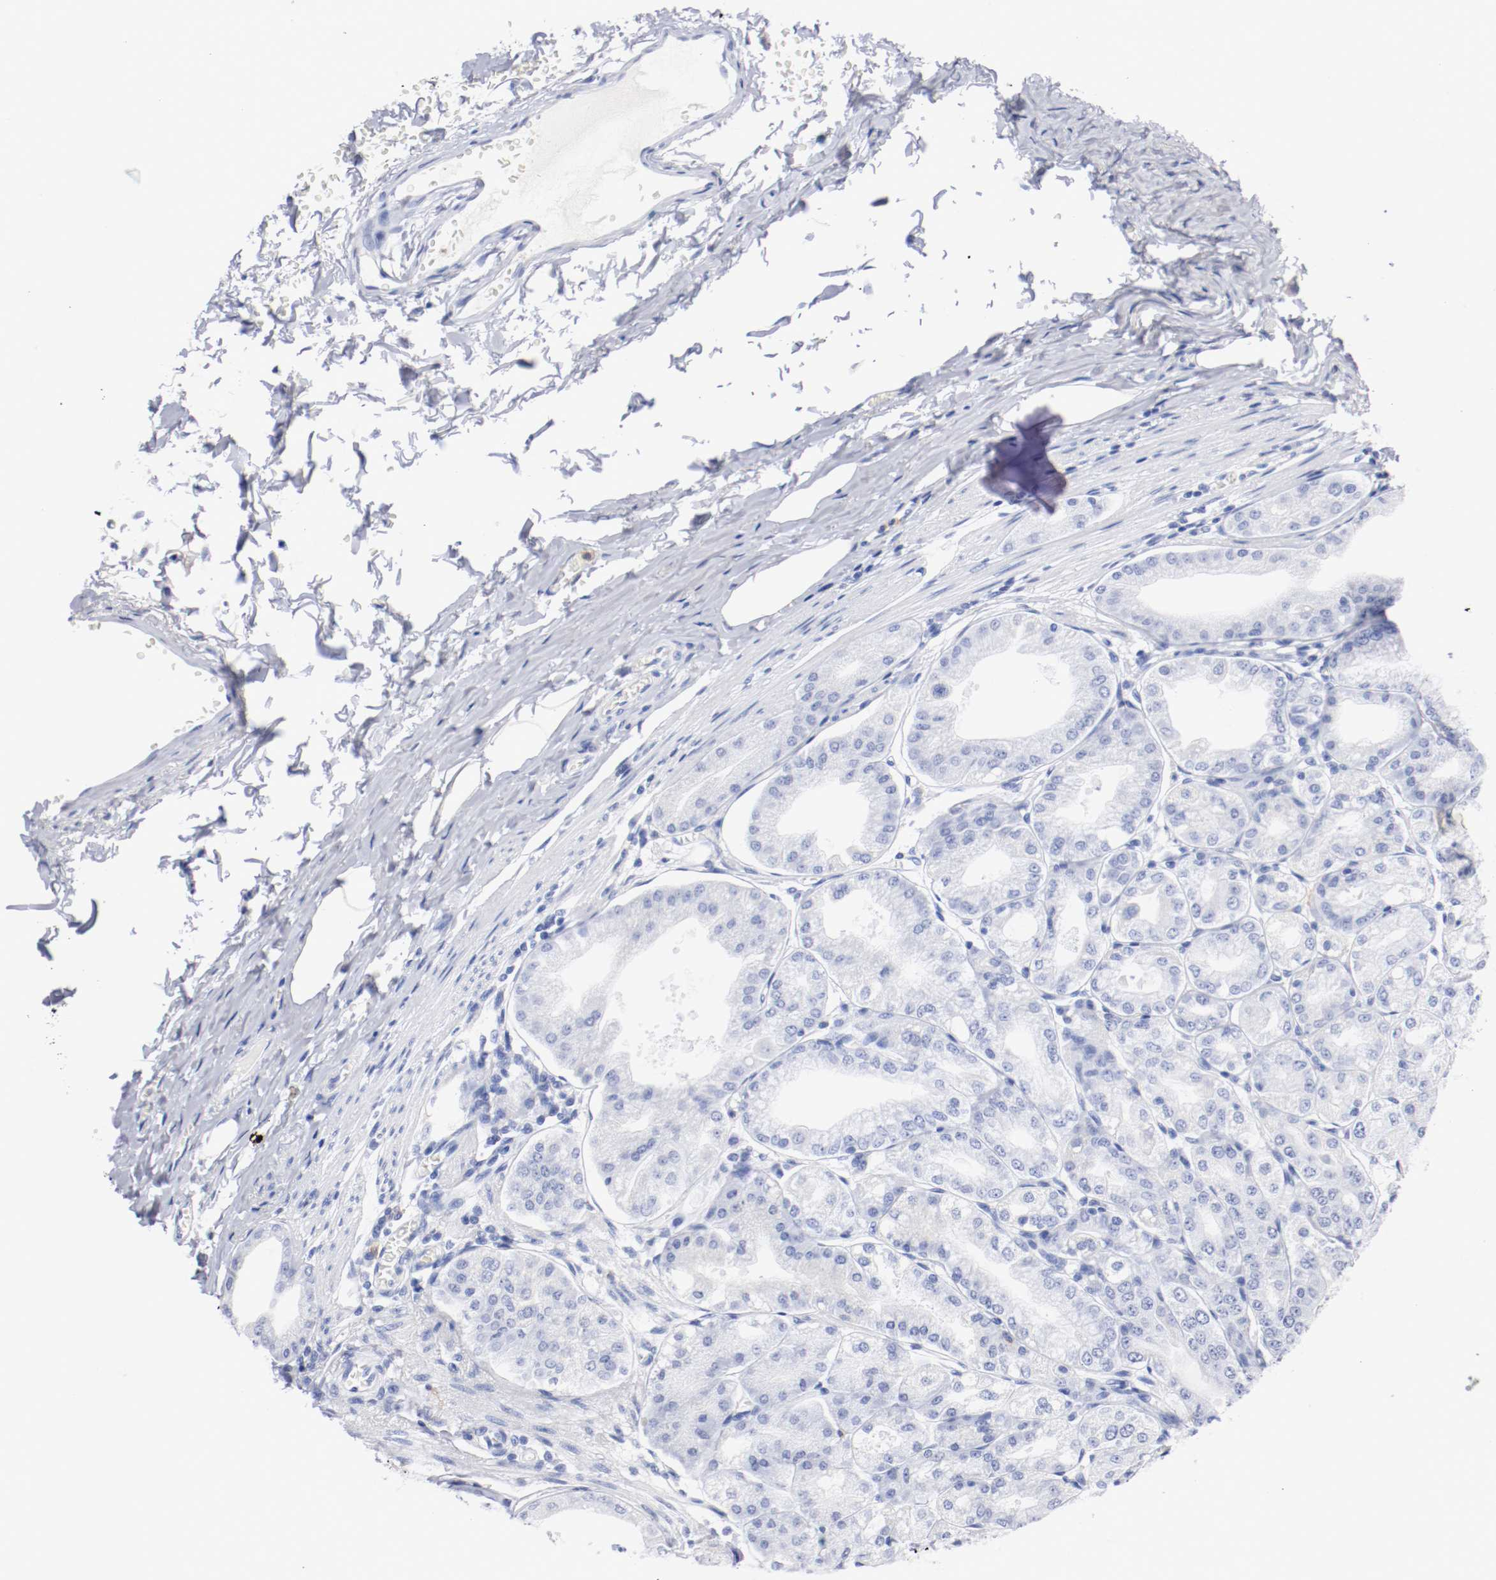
{"staining": {"intensity": "negative", "quantity": "none", "location": "none"}, "tissue": "stomach", "cell_type": "Glandular cells", "image_type": "normal", "snomed": [{"axis": "morphology", "description": "Normal tissue, NOS"}, {"axis": "topography", "description": "Stomach, lower"}], "caption": "IHC histopathology image of unremarkable human stomach stained for a protein (brown), which demonstrates no positivity in glandular cells. The staining is performed using DAB (3,3'-diaminobenzidine) brown chromogen with nuclei counter-stained in using hematoxylin.", "gene": "ITGAX", "patient": {"sex": "male", "age": 71}}